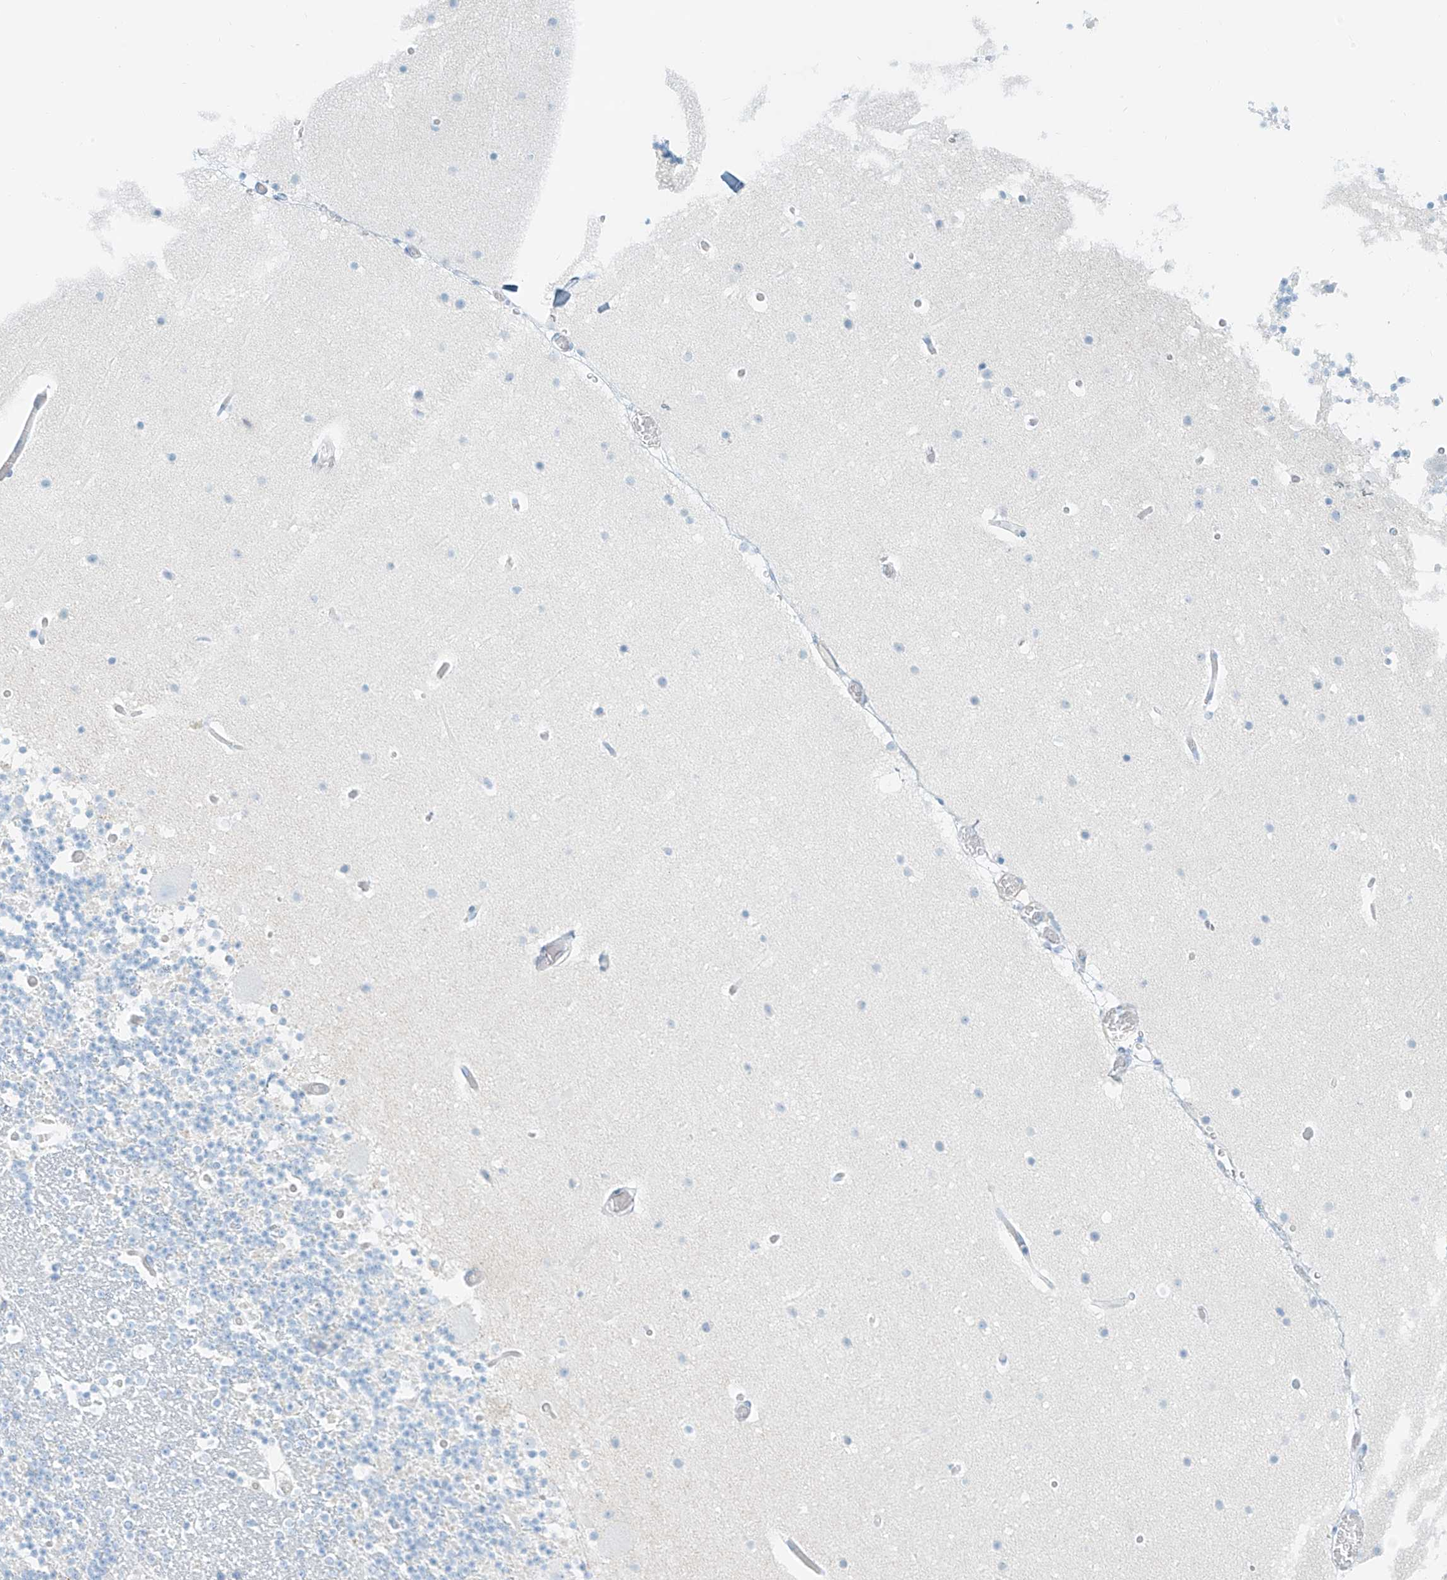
{"staining": {"intensity": "negative", "quantity": "none", "location": "none"}, "tissue": "cerebellum", "cell_type": "Cells in granular layer", "image_type": "normal", "snomed": [{"axis": "morphology", "description": "Normal tissue, NOS"}, {"axis": "topography", "description": "Cerebellum"}], "caption": "Micrograph shows no significant protein positivity in cells in granular layer of benign cerebellum. The staining was performed using DAB to visualize the protein expression in brown, while the nuclei were stained in blue with hematoxylin (Magnification: 20x).", "gene": "SMCP", "patient": {"sex": "male", "age": 57}}